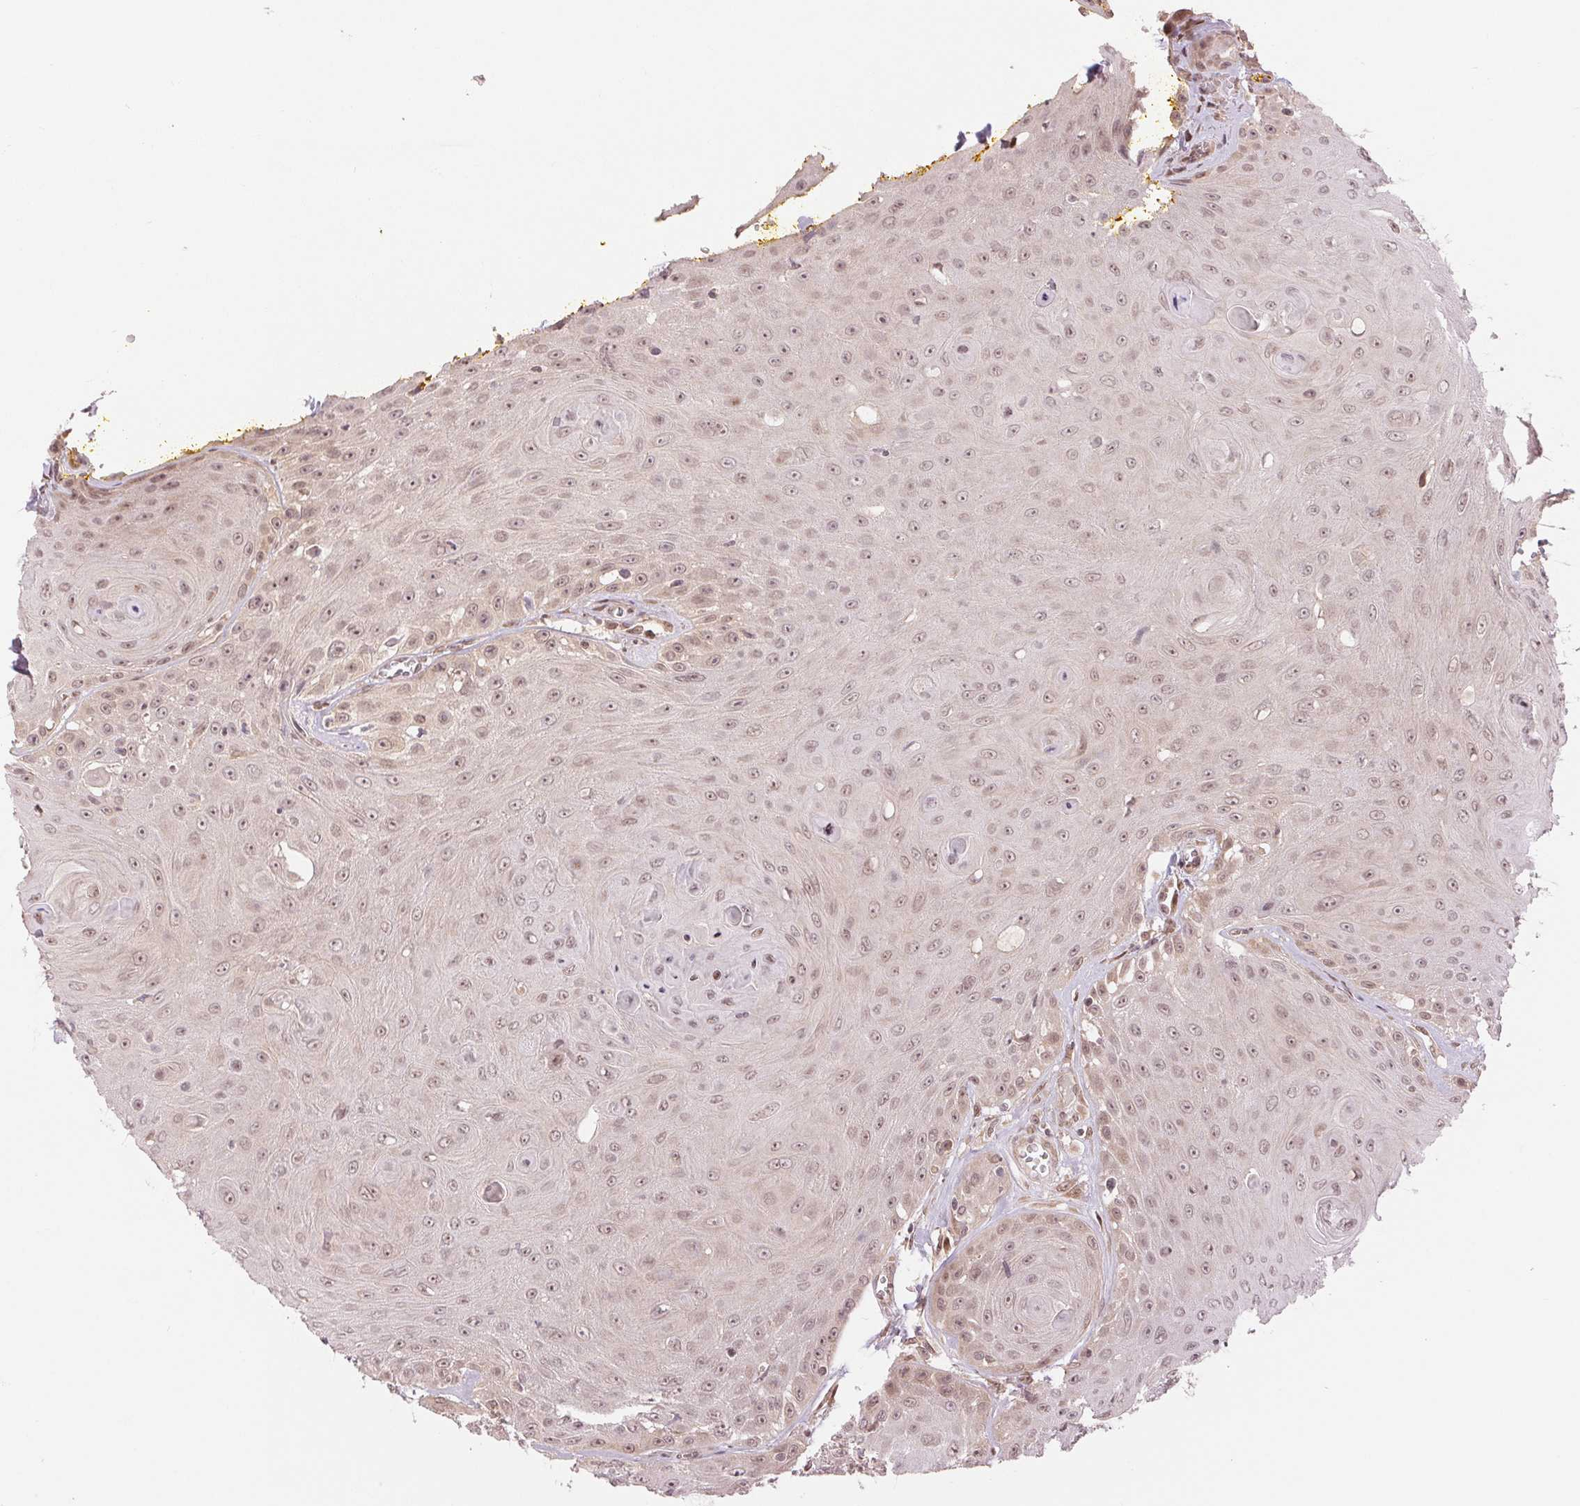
{"staining": {"intensity": "weak", "quantity": ">75%", "location": "nuclear"}, "tissue": "head and neck cancer", "cell_type": "Tumor cells", "image_type": "cancer", "snomed": [{"axis": "morphology", "description": "Squamous cell carcinoma, NOS"}, {"axis": "topography", "description": "Oral tissue"}, {"axis": "topography", "description": "Head-Neck"}], "caption": "DAB immunohistochemical staining of human head and neck cancer displays weak nuclear protein staining in approximately >75% of tumor cells.", "gene": "ERI3", "patient": {"sex": "male", "age": 81}}